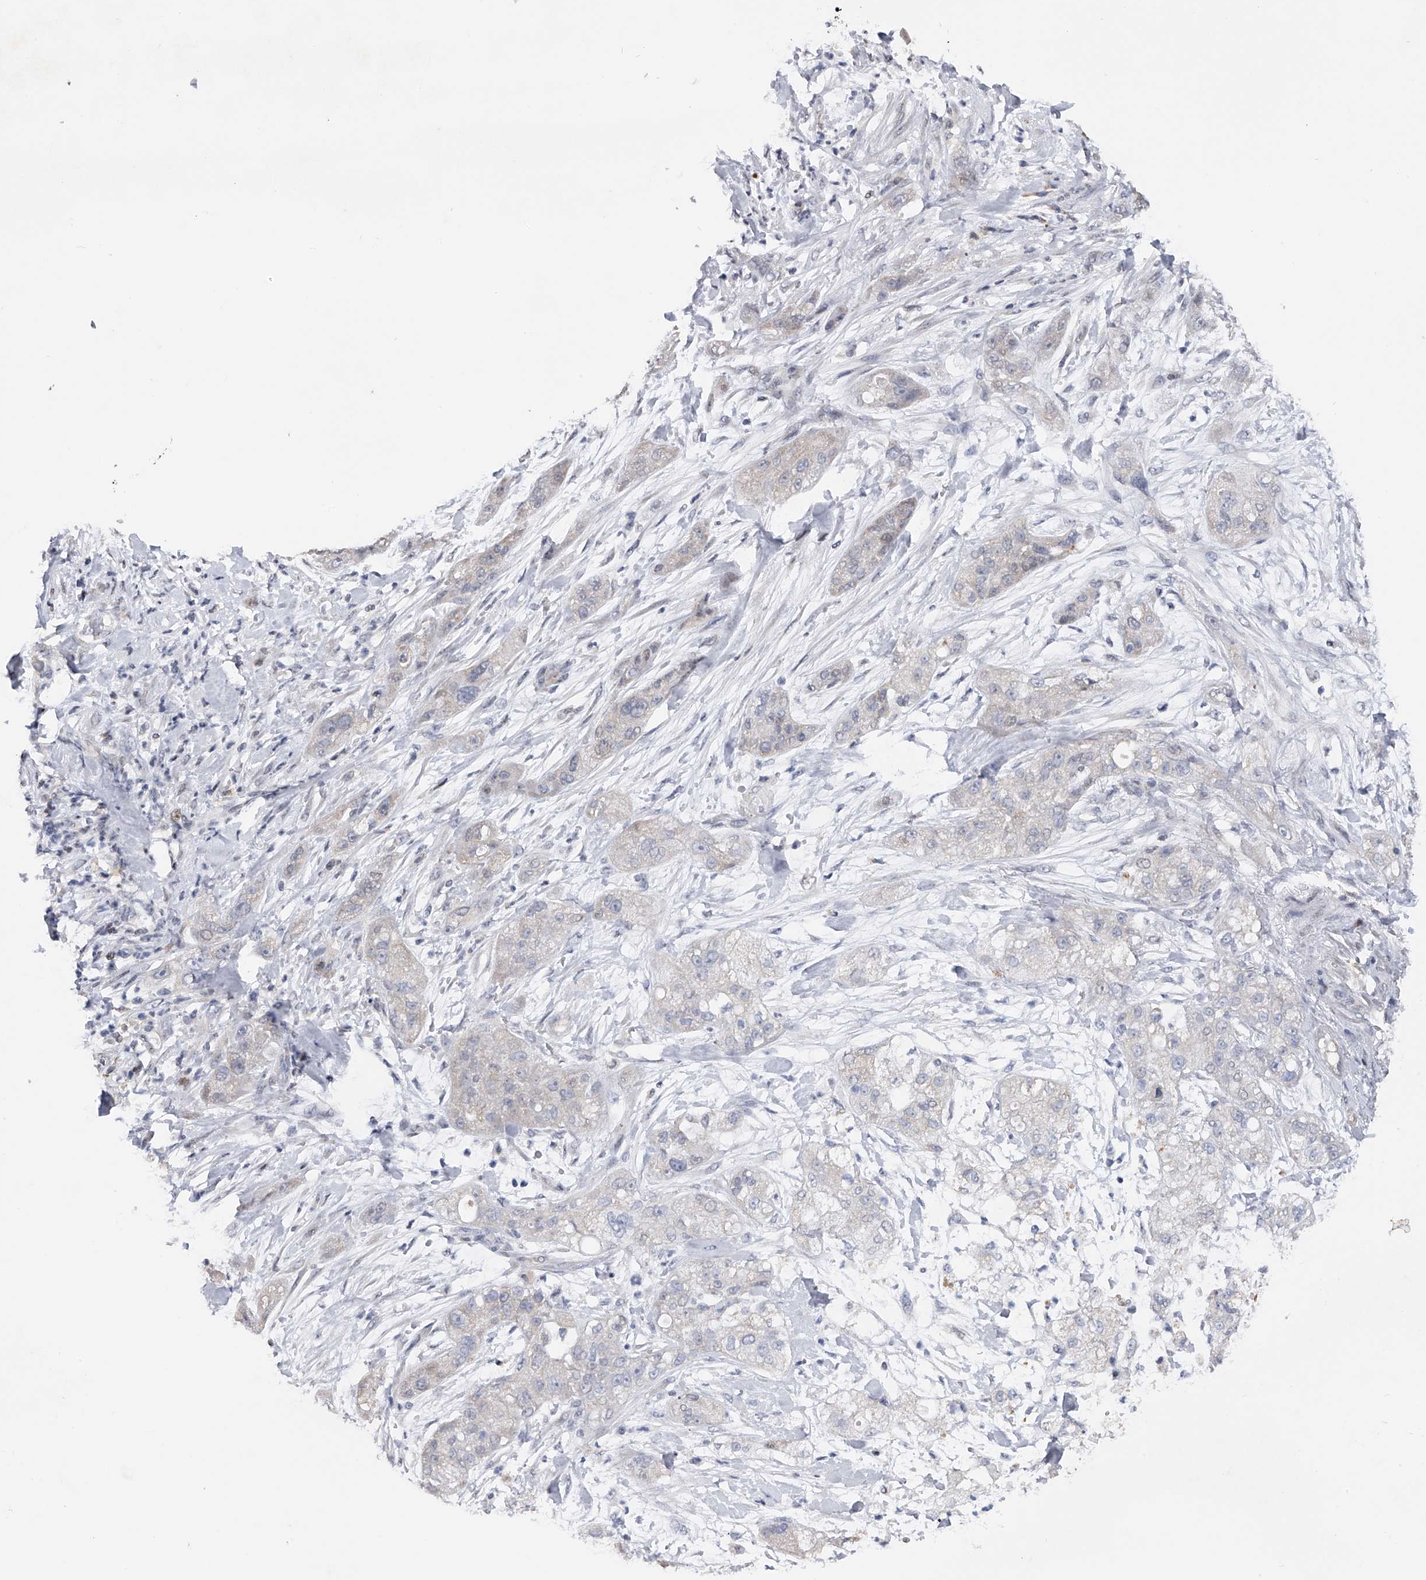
{"staining": {"intensity": "negative", "quantity": "none", "location": "none"}, "tissue": "pancreatic cancer", "cell_type": "Tumor cells", "image_type": "cancer", "snomed": [{"axis": "morphology", "description": "Adenocarcinoma, NOS"}, {"axis": "topography", "description": "Pancreas"}], "caption": "IHC of human pancreatic adenocarcinoma reveals no staining in tumor cells.", "gene": "RWDD2A", "patient": {"sex": "female", "age": 78}}